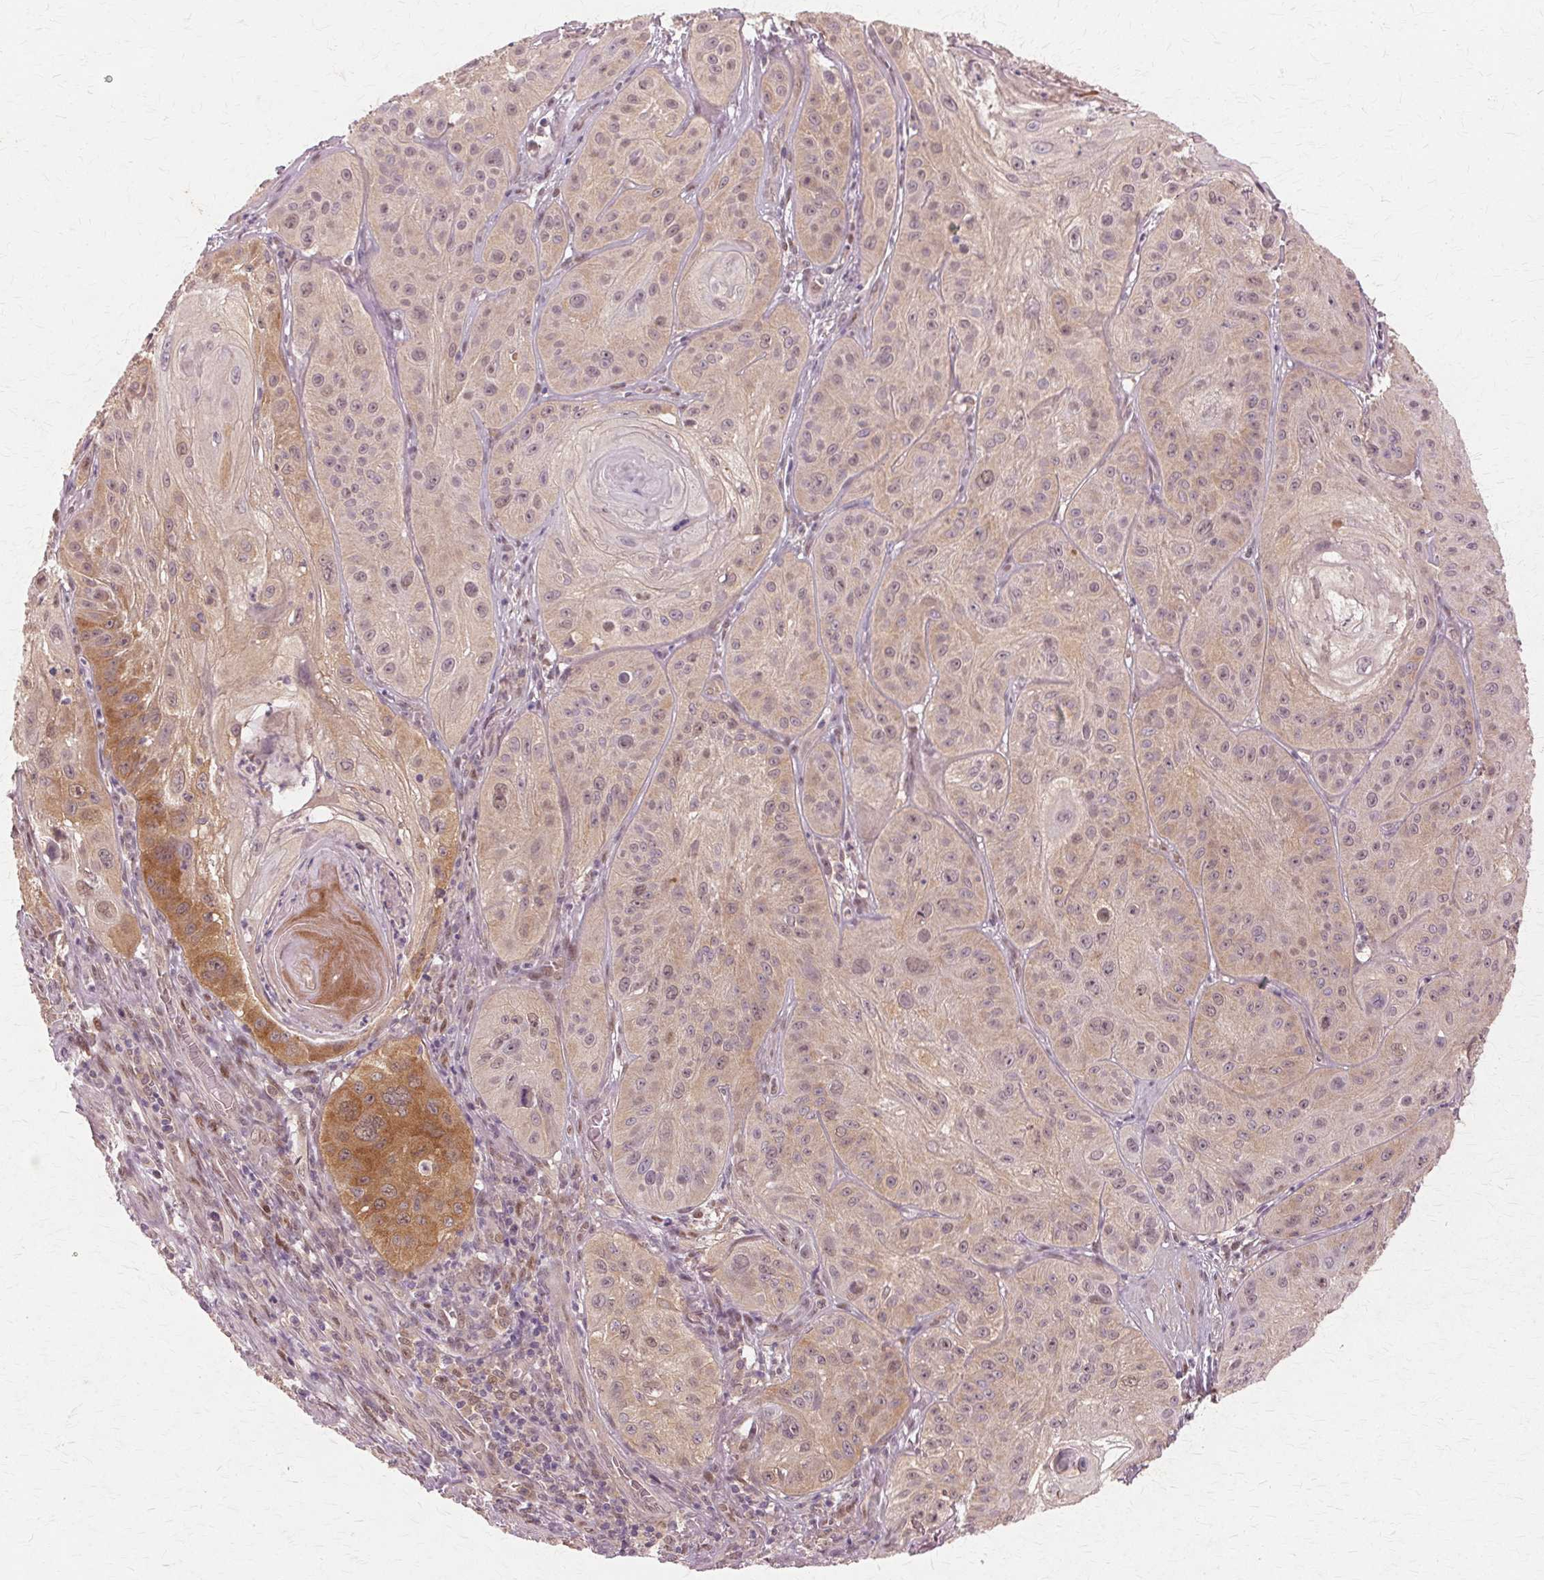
{"staining": {"intensity": "weak", "quantity": ">75%", "location": "cytoplasmic/membranous,nuclear"}, "tissue": "skin cancer", "cell_type": "Tumor cells", "image_type": "cancer", "snomed": [{"axis": "morphology", "description": "Squamous cell carcinoma, NOS"}, {"axis": "topography", "description": "Skin"}], "caption": "Immunohistochemistry (IHC) of human squamous cell carcinoma (skin) shows low levels of weak cytoplasmic/membranous and nuclear positivity in approximately >75% of tumor cells.", "gene": "PRMT5", "patient": {"sex": "male", "age": 85}}